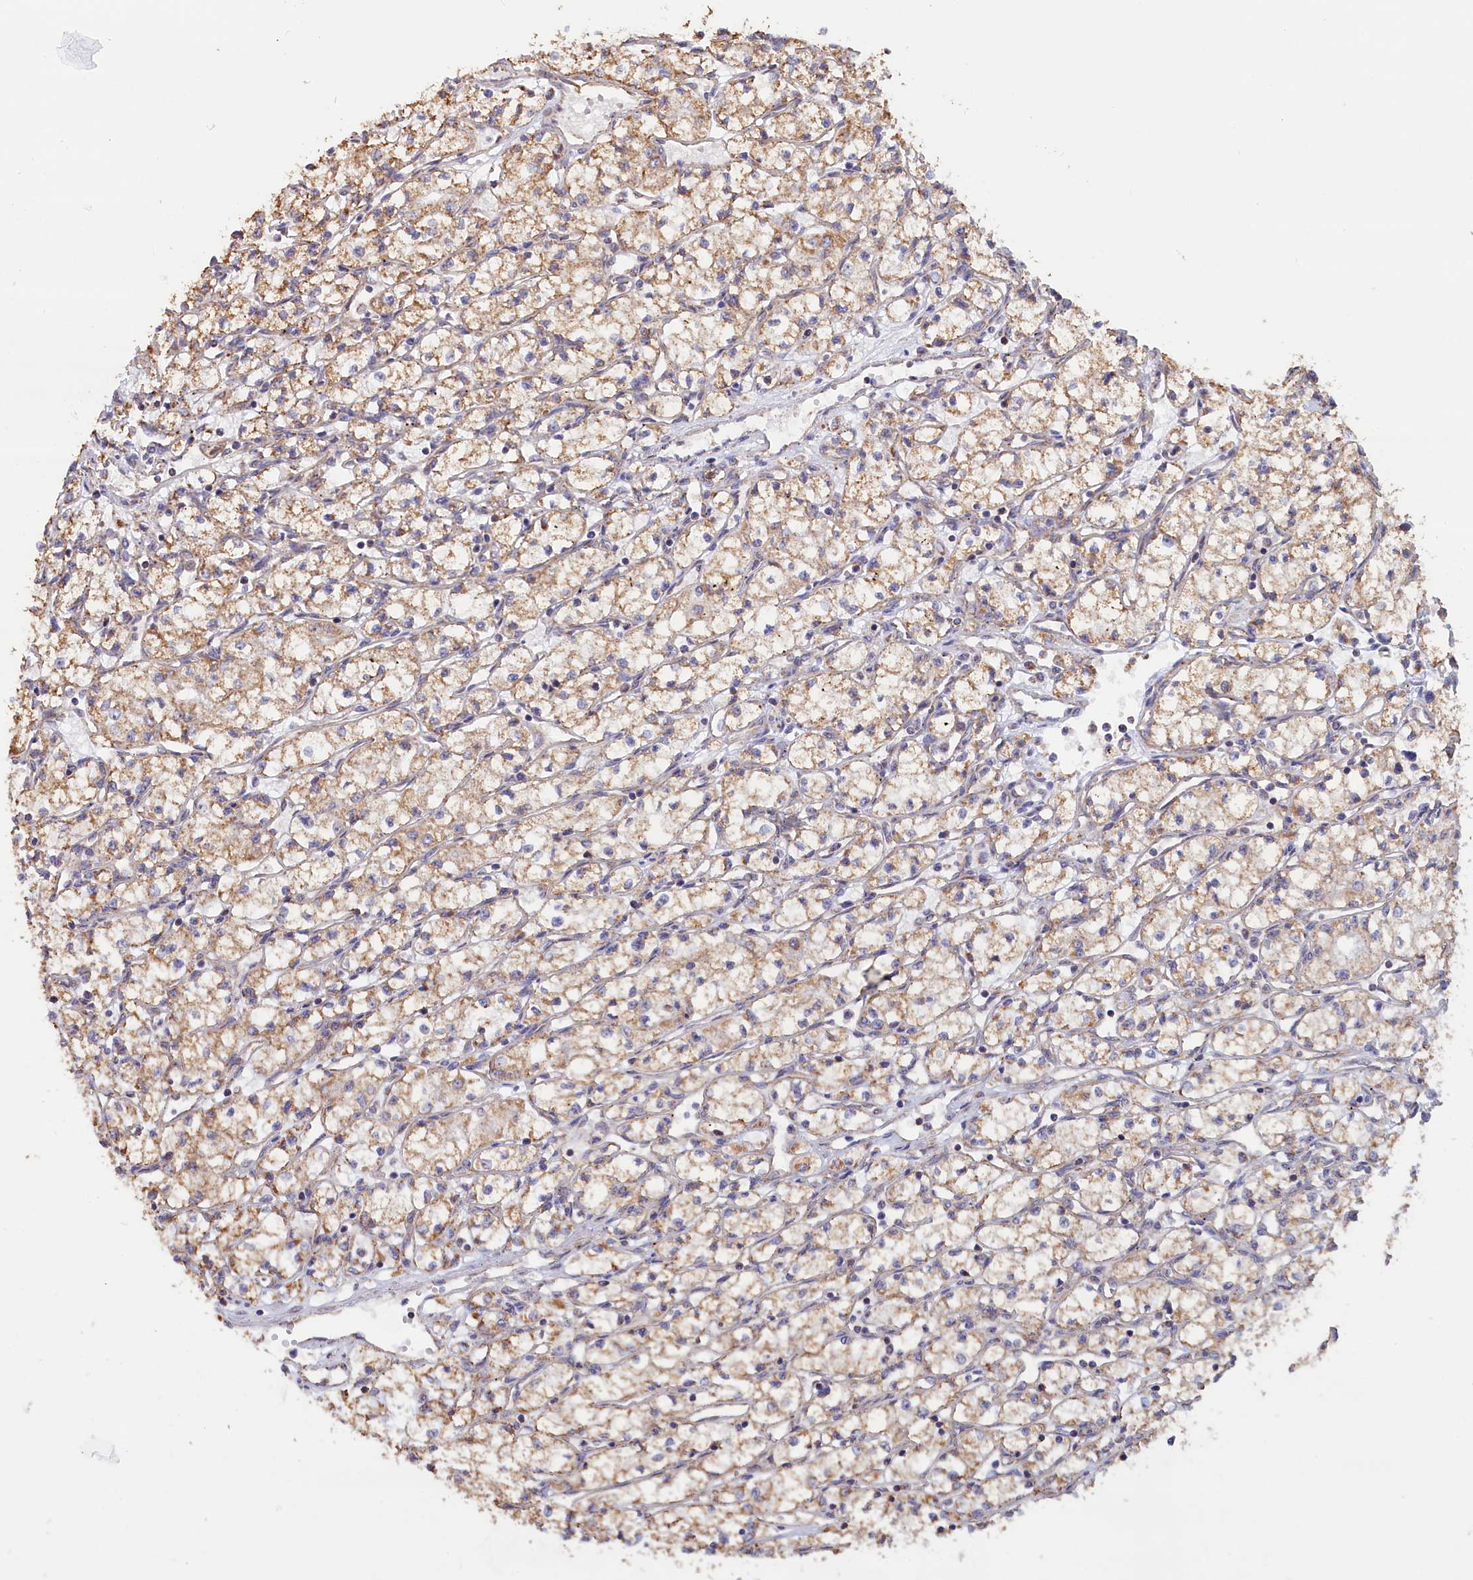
{"staining": {"intensity": "moderate", "quantity": "25%-75%", "location": "cytoplasmic/membranous"}, "tissue": "renal cancer", "cell_type": "Tumor cells", "image_type": "cancer", "snomed": [{"axis": "morphology", "description": "Adenocarcinoma, NOS"}, {"axis": "topography", "description": "Kidney"}], "caption": "Immunohistochemical staining of renal cancer reveals medium levels of moderate cytoplasmic/membranous protein staining in about 25%-75% of tumor cells. The staining is performed using DAB brown chromogen to label protein expression. The nuclei are counter-stained blue using hematoxylin.", "gene": "ZNF816", "patient": {"sex": "male", "age": 59}}